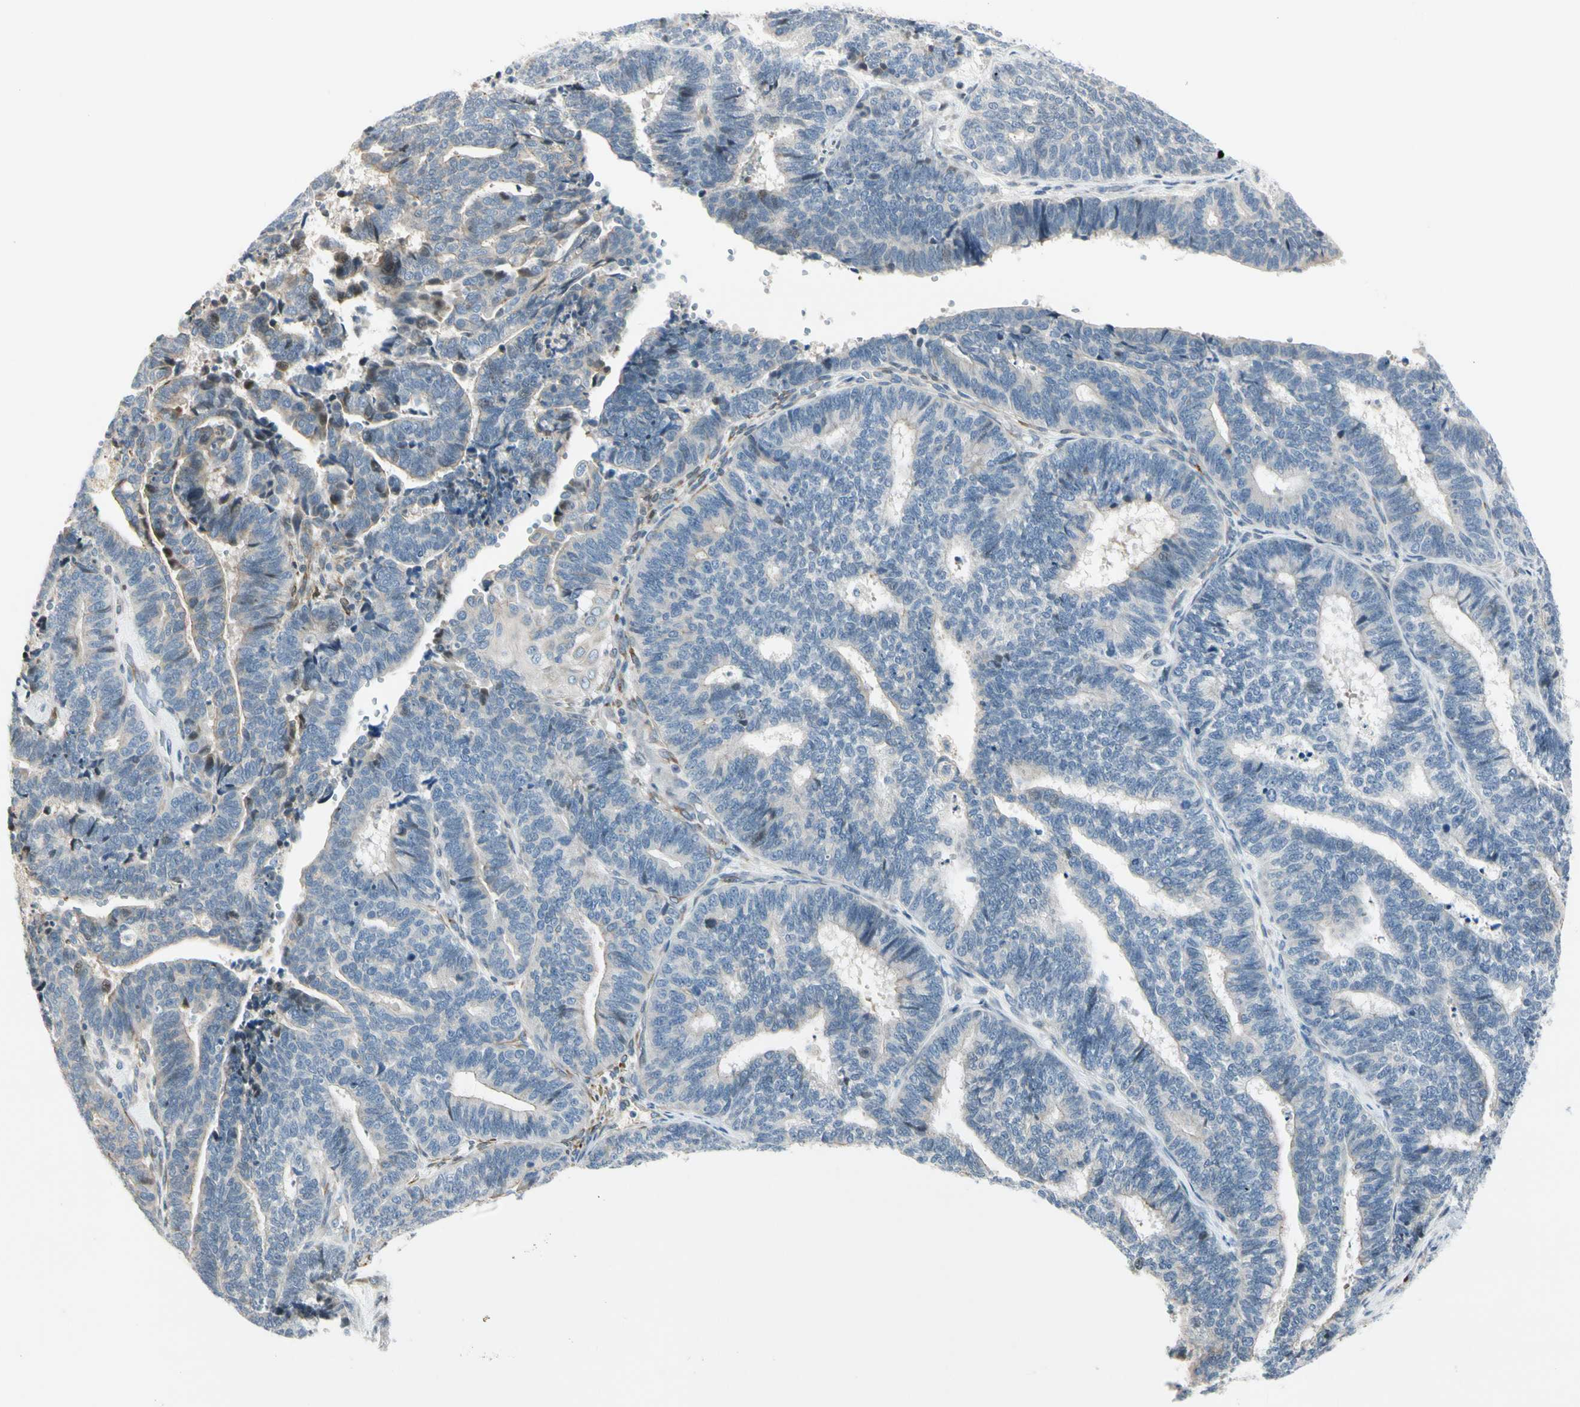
{"staining": {"intensity": "weak", "quantity": "<25%", "location": "nuclear"}, "tissue": "endometrial cancer", "cell_type": "Tumor cells", "image_type": "cancer", "snomed": [{"axis": "morphology", "description": "Adenocarcinoma, NOS"}, {"axis": "topography", "description": "Endometrium"}], "caption": "Tumor cells show no significant positivity in endometrial cancer. Brightfield microscopy of immunohistochemistry stained with DAB (brown) and hematoxylin (blue), captured at high magnification.", "gene": "NPDC1", "patient": {"sex": "female", "age": 70}}